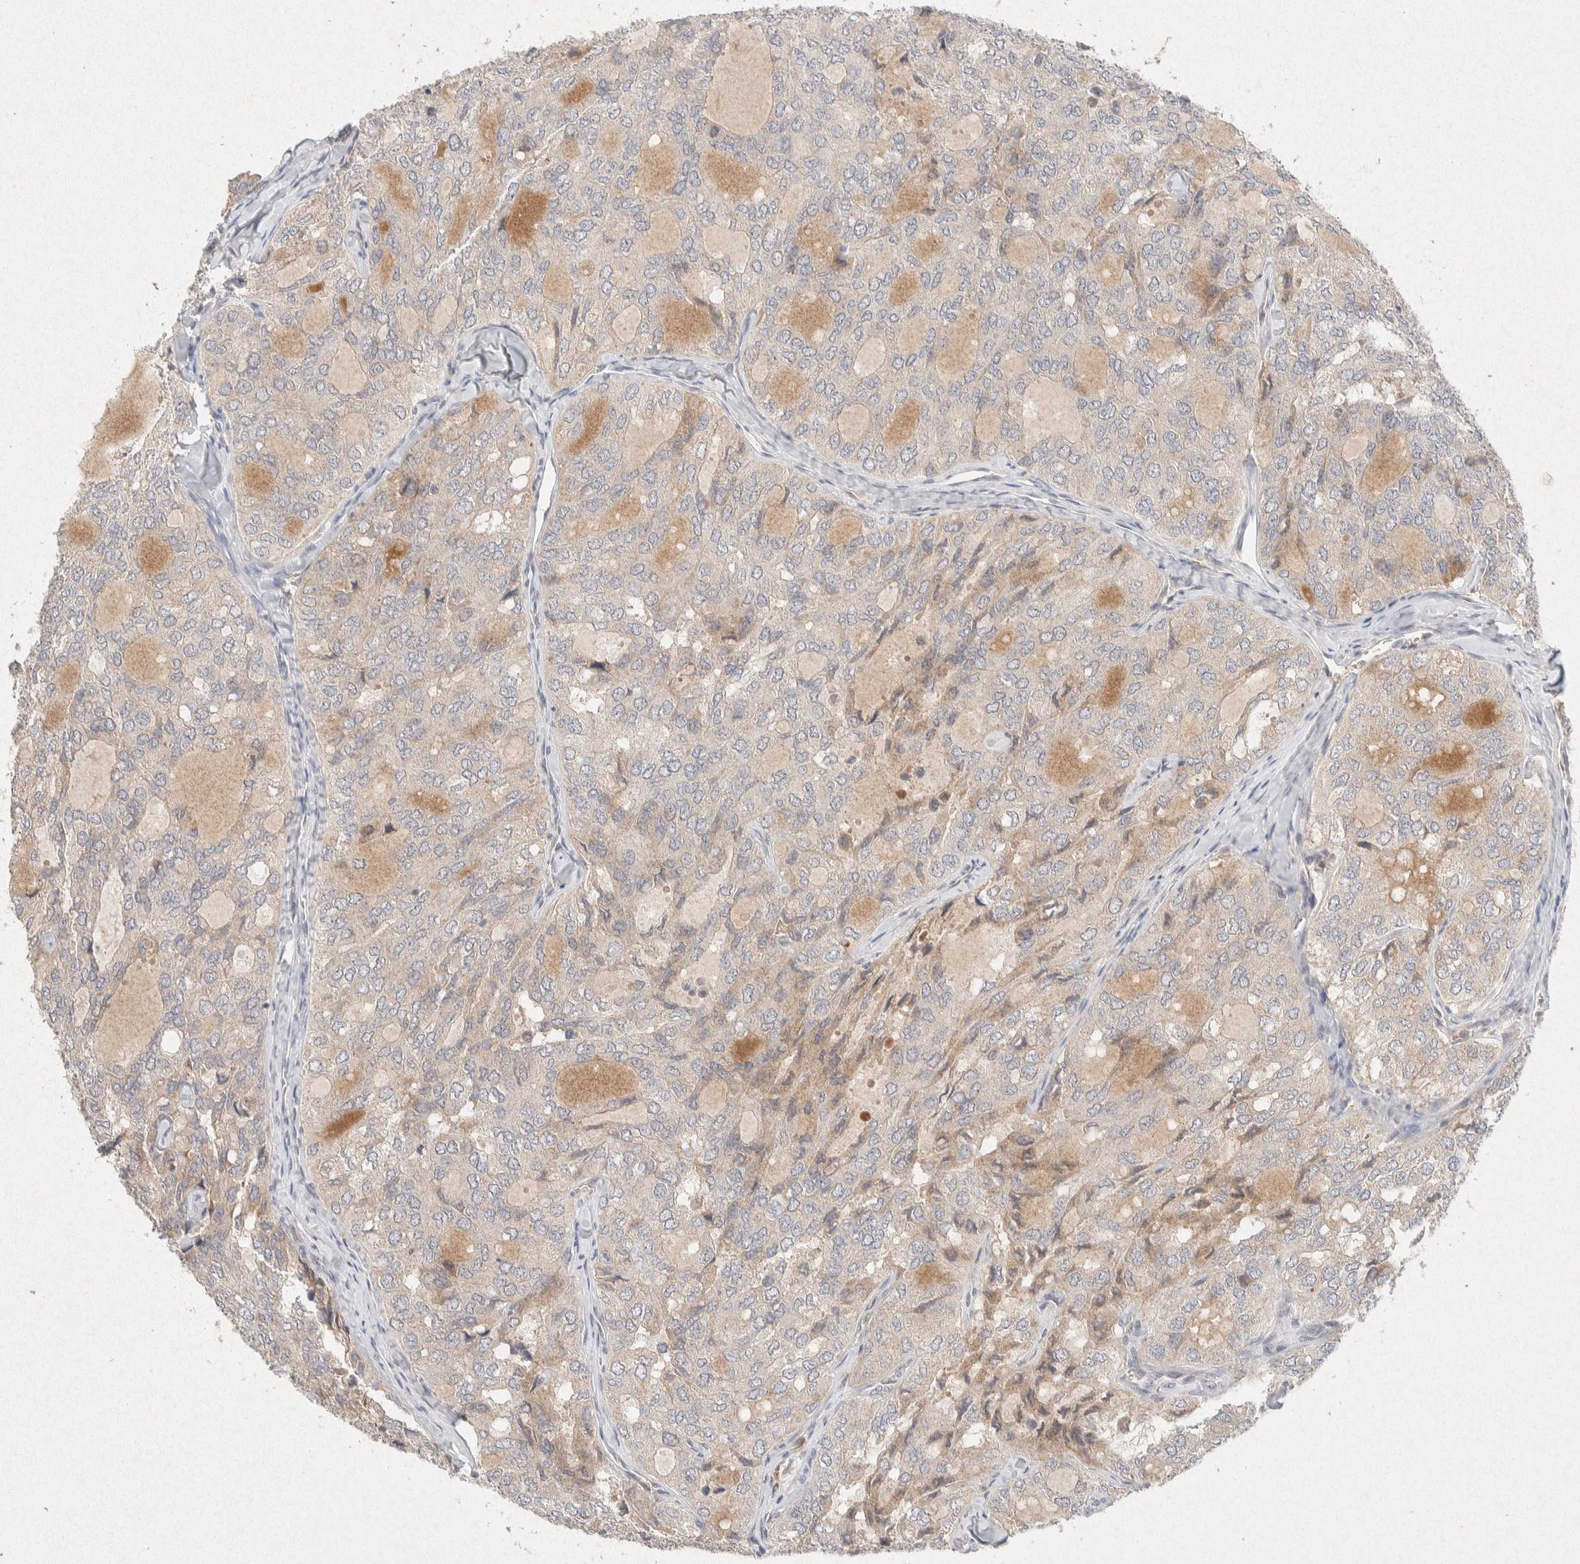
{"staining": {"intensity": "weak", "quantity": "25%-75%", "location": "cytoplasmic/membranous"}, "tissue": "thyroid cancer", "cell_type": "Tumor cells", "image_type": "cancer", "snomed": [{"axis": "morphology", "description": "Follicular adenoma carcinoma, NOS"}, {"axis": "topography", "description": "Thyroid gland"}], "caption": "This histopathology image displays IHC staining of thyroid cancer (follicular adenoma carcinoma), with low weak cytoplasmic/membranous positivity in approximately 25%-75% of tumor cells.", "gene": "GNAI1", "patient": {"sex": "male", "age": 75}}